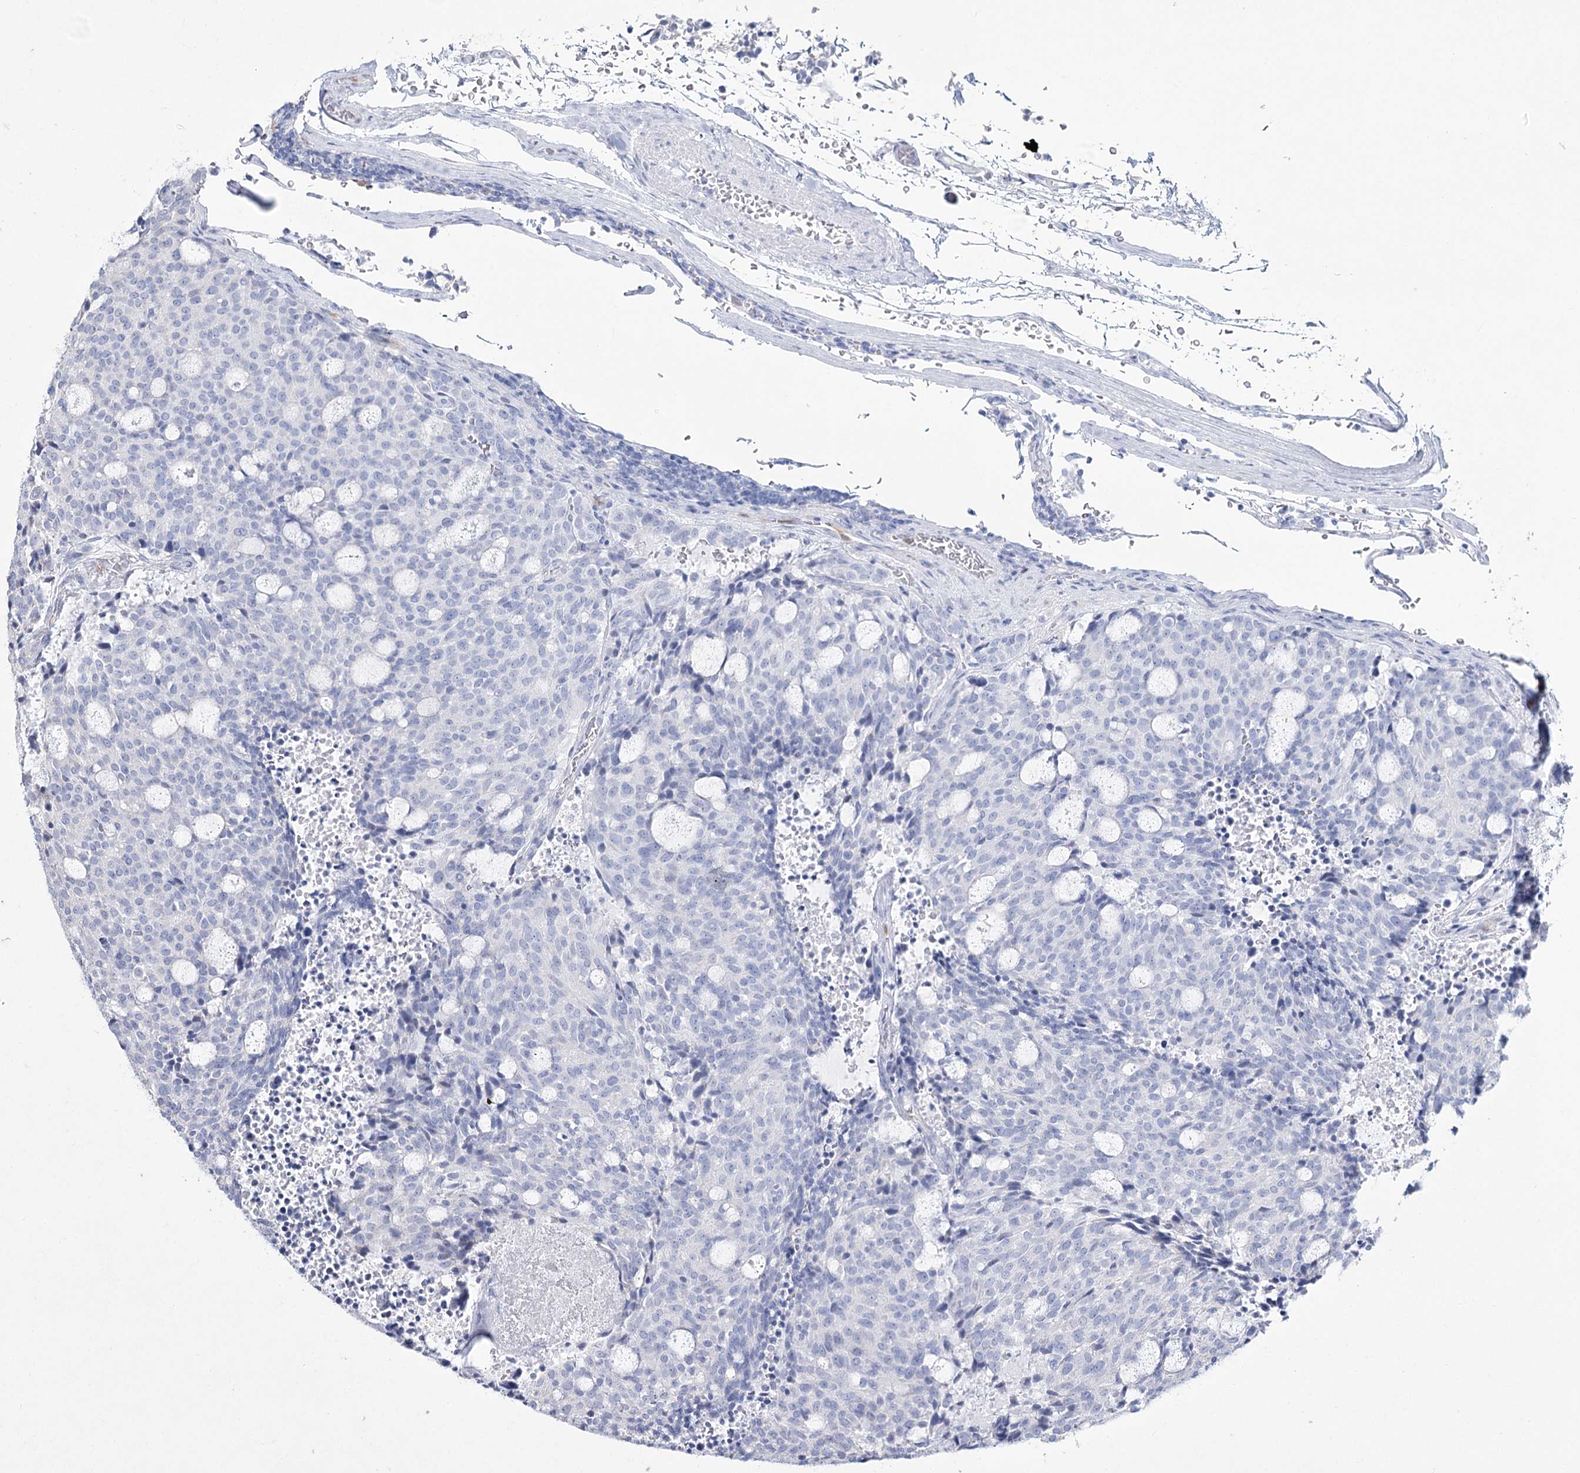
{"staining": {"intensity": "negative", "quantity": "none", "location": "none"}, "tissue": "carcinoid", "cell_type": "Tumor cells", "image_type": "cancer", "snomed": [{"axis": "morphology", "description": "Carcinoid, malignant, NOS"}, {"axis": "topography", "description": "Pancreas"}], "caption": "Immunohistochemistry of human malignant carcinoid shows no staining in tumor cells. (DAB immunohistochemistry (IHC), high magnification).", "gene": "NIPAL4", "patient": {"sex": "female", "age": 54}}